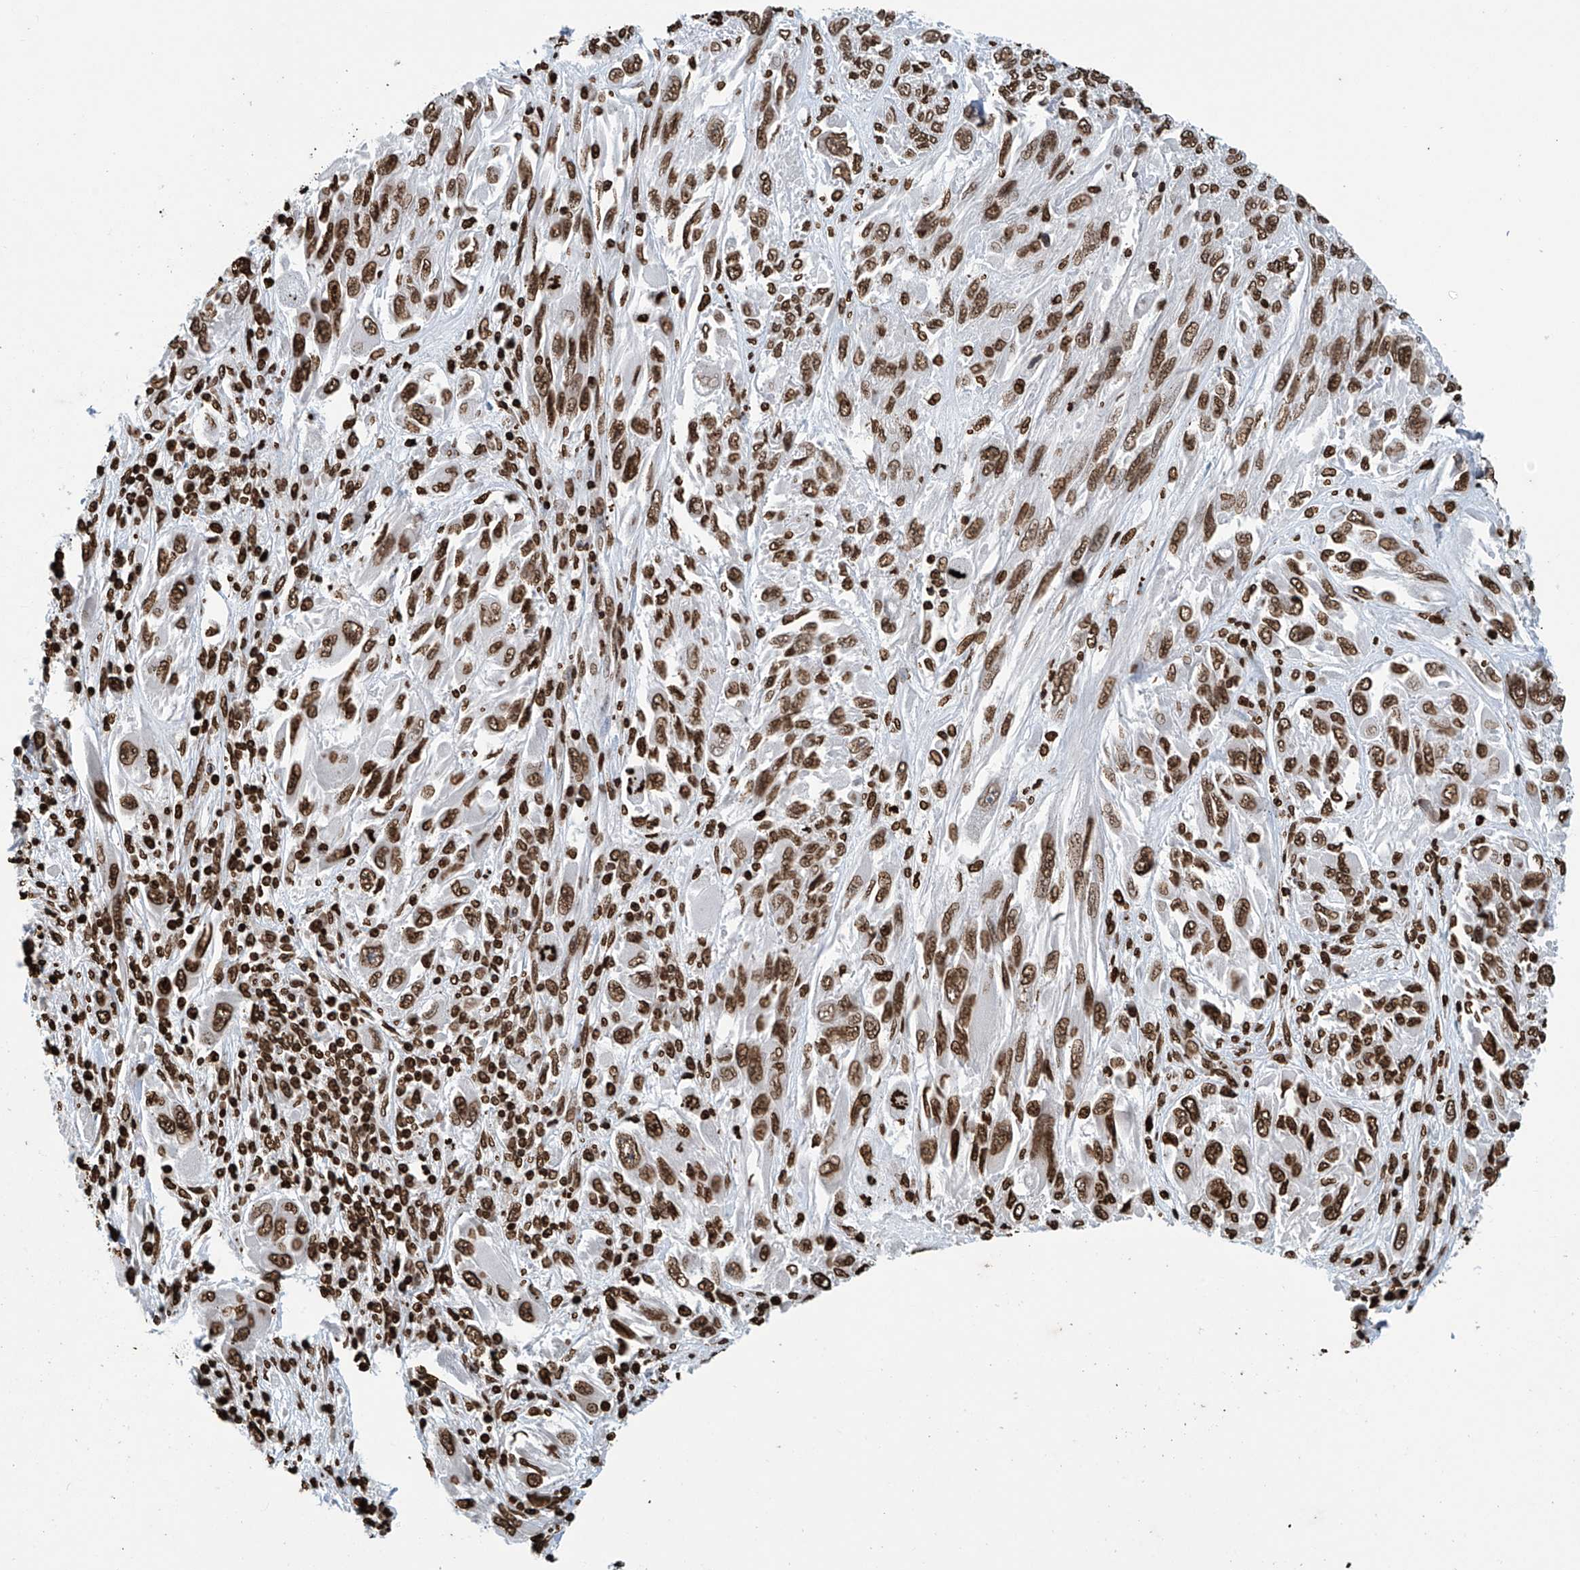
{"staining": {"intensity": "moderate", "quantity": ">75%", "location": "nuclear"}, "tissue": "melanoma", "cell_type": "Tumor cells", "image_type": "cancer", "snomed": [{"axis": "morphology", "description": "Malignant melanoma, NOS"}, {"axis": "topography", "description": "Skin"}], "caption": "Protein expression analysis of malignant melanoma displays moderate nuclear expression in approximately >75% of tumor cells.", "gene": "DPPA2", "patient": {"sex": "female", "age": 91}}